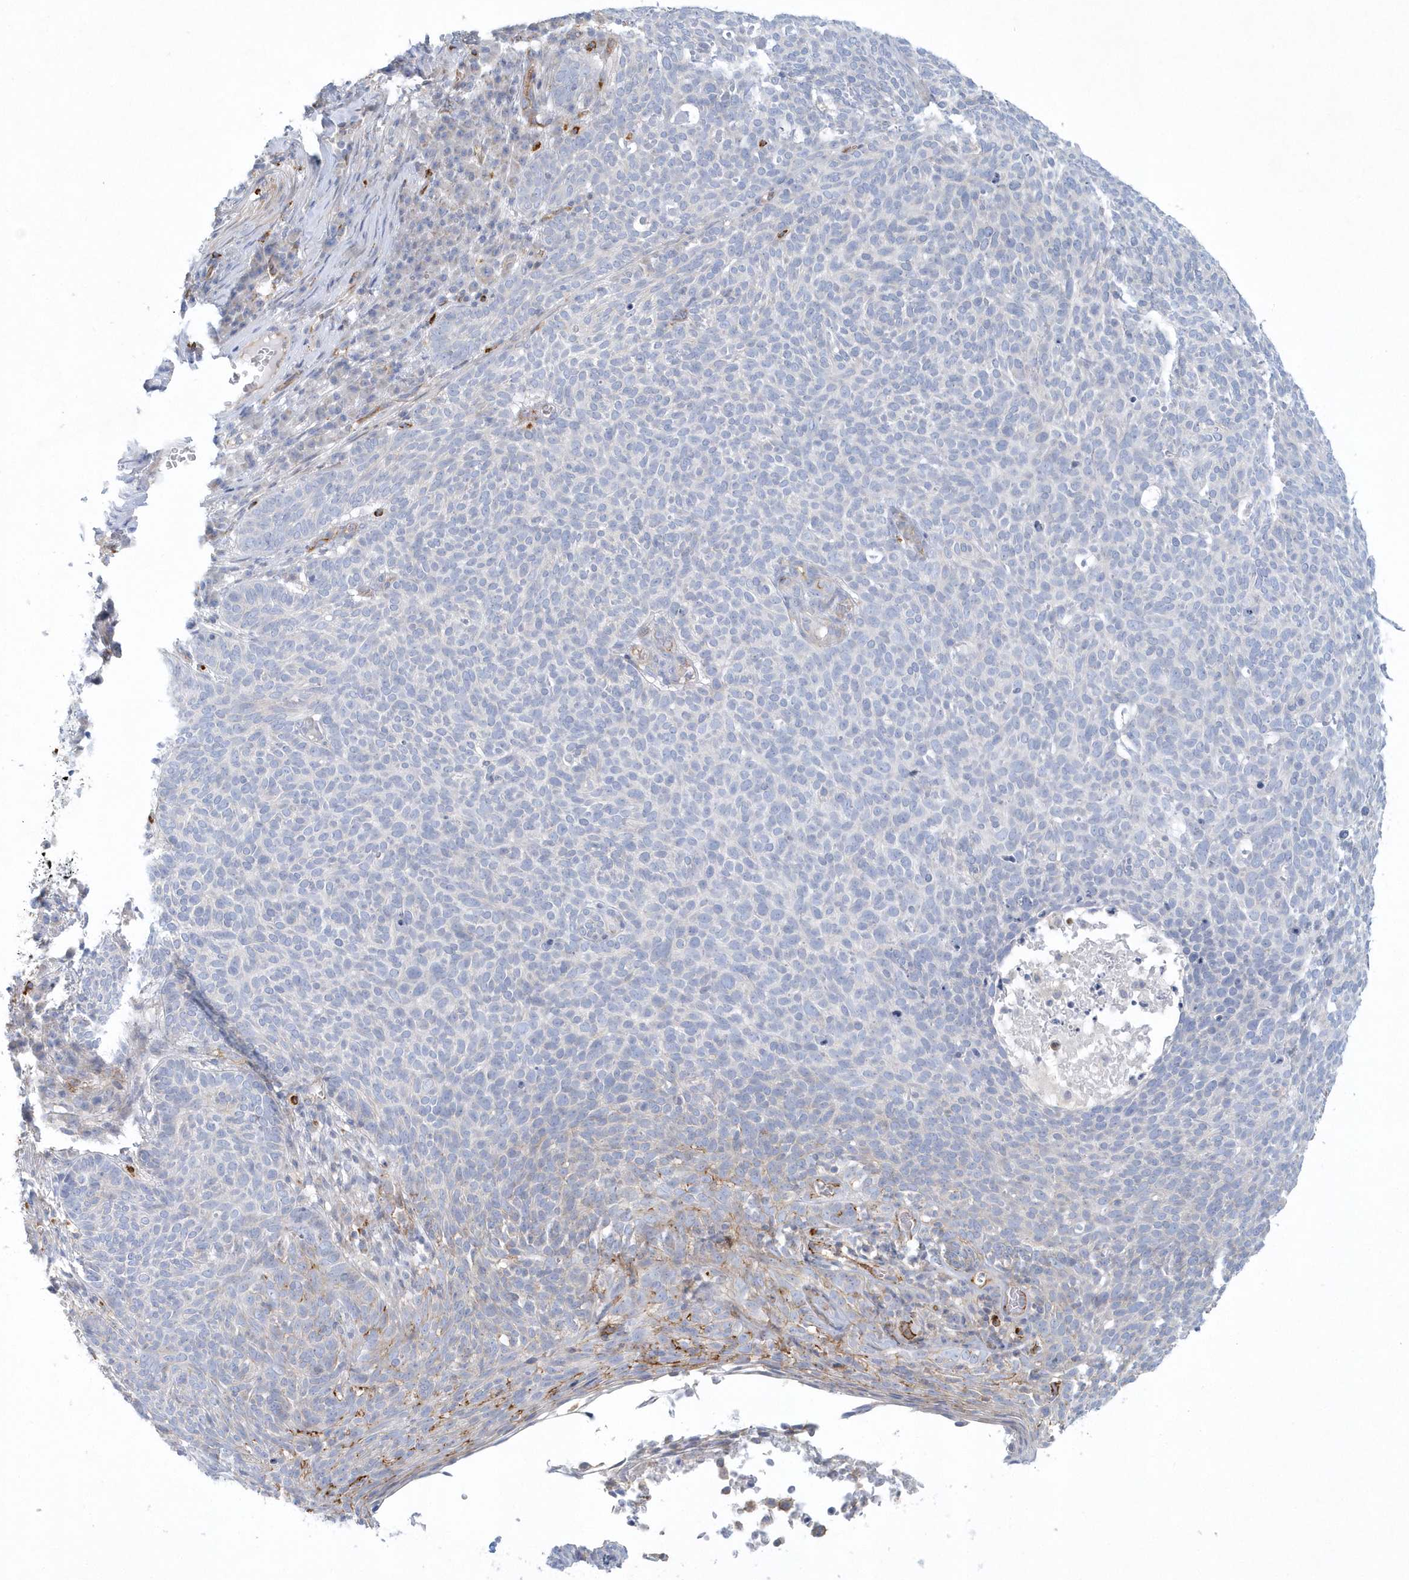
{"staining": {"intensity": "negative", "quantity": "none", "location": "none"}, "tissue": "skin cancer", "cell_type": "Tumor cells", "image_type": "cancer", "snomed": [{"axis": "morphology", "description": "Squamous cell carcinoma, NOS"}, {"axis": "topography", "description": "Skin"}], "caption": "Histopathology image shows no protein staining in tumor cells of skin squamous cell carcinoma tissue.", "gene": "DNAH1", "patient": {"sex": "female", "age": 90}}